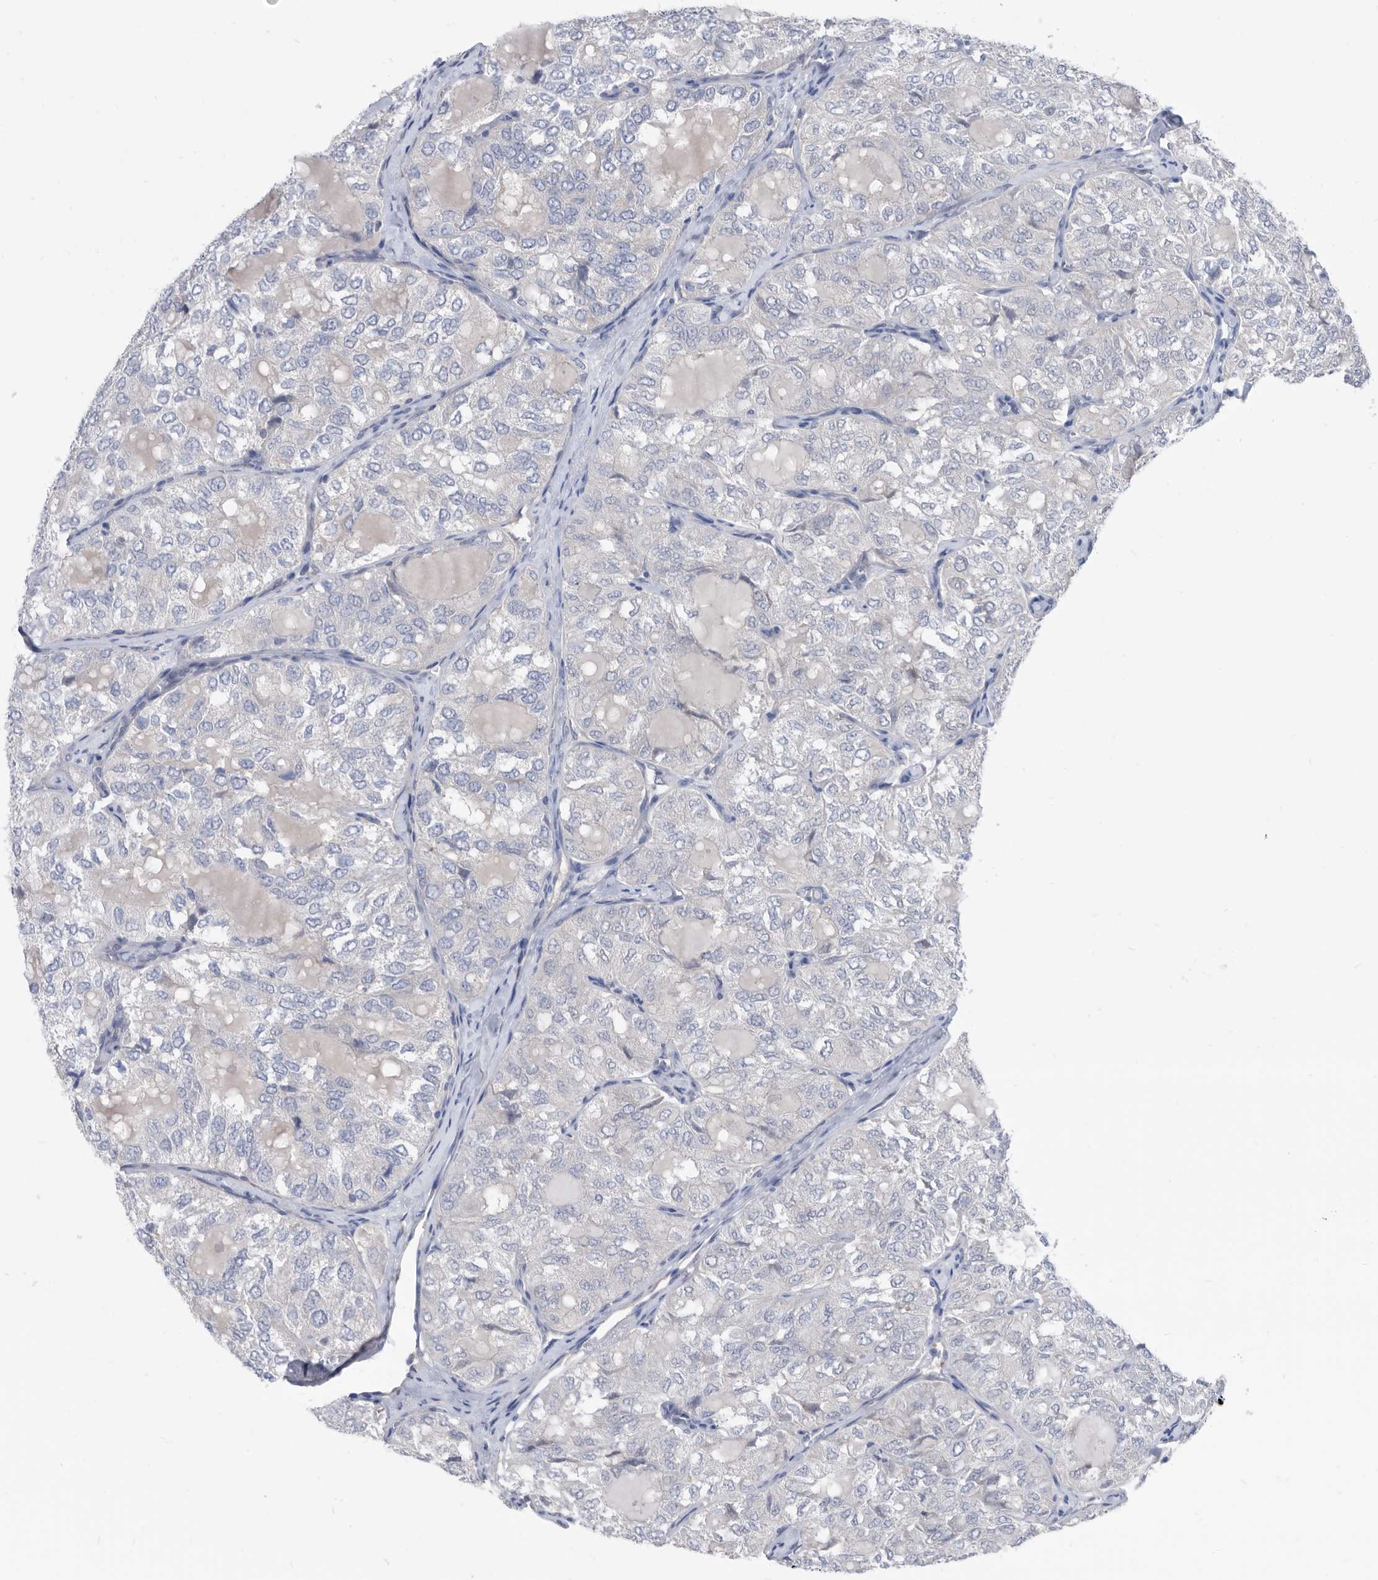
{"staining": {"intensity": "negative", "quantity": "none", "location": "none"}, "tissue": "thyroid cancer", "cell_type": "Tumor cells", "image_type": "cancer", "snomed": [{"axis": "morphology", "description": "Follicular adenoma carcinoma, NOS"}, {"axis": "topography", "description": "Thyroid gland"}], "caption": "Follicular adenoma carcinoma (thyroid) was stained to show a protein in brown. There is no significant positivity in tumor cells. (DAB (3,3'-diaminobenzidine) immunohistochemistry (IHC) with hematoxylin counter stain).", "gene": "CCT4", "patient": {"sex": "male", "age": 75}}